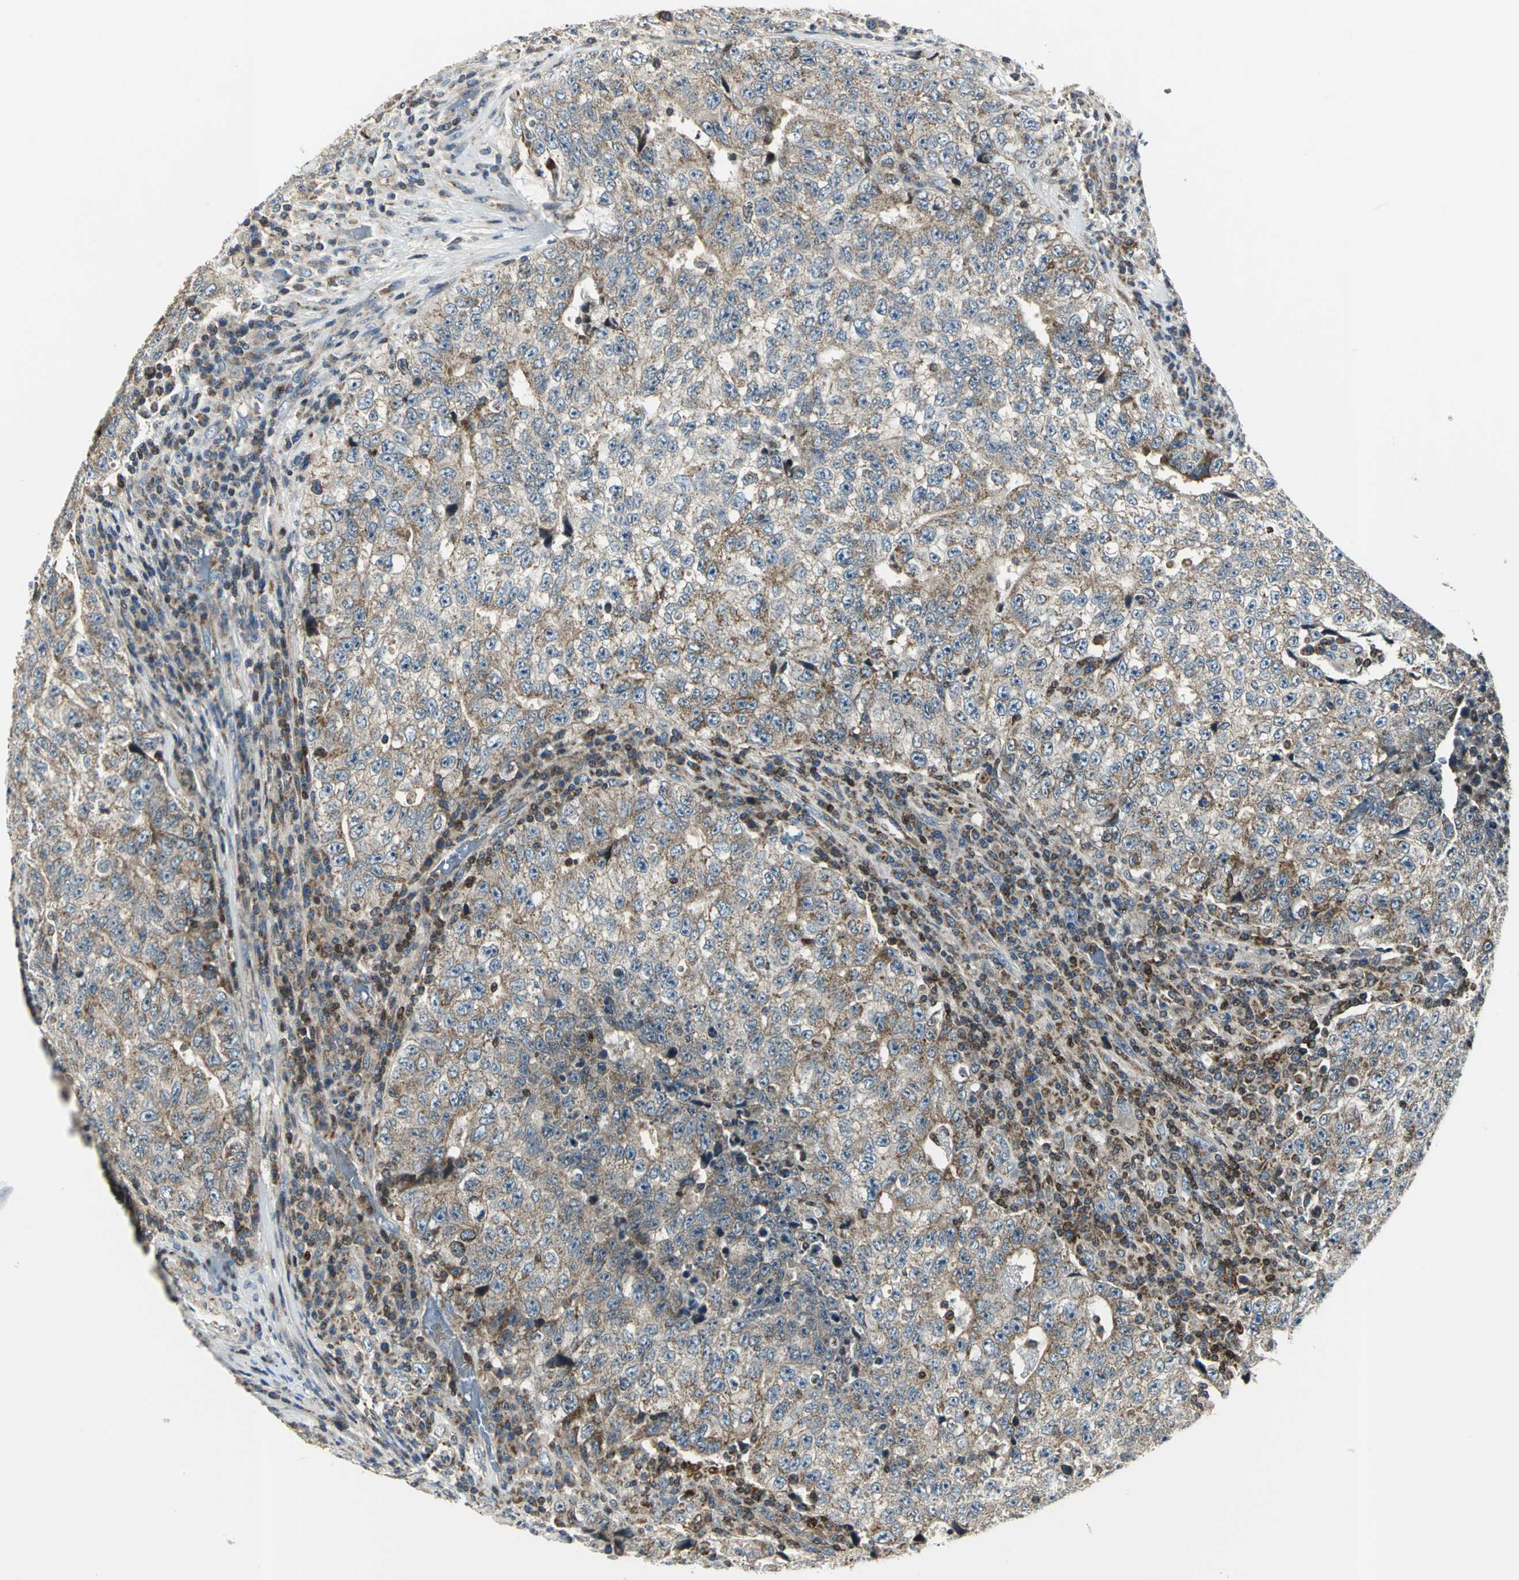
{"staining": {"intensity": "weak", "quantity": "25%-75%", "location": "cytoplasmic/membranous"}, "tissue": "testis cancer", "cell_type": "Tumor cells", "image_type": "cancer", "snomed": [{"axis": "morphology", "description": "Necrosis, NOS"}, {"axis": "morphology", "description": "Carcinoma, Embryonal, NOS"}, {"axis": "topography", "description": "Testis"}], "caption": "Protein expression analysis of testis embryonal carcinoma demonstrates weak cytoplasmic/membranous staining in about 25%-75% of tumor cells. Immunohistochemistry stains the protein in brown and the nuclei are stained blue.", "gene": "USP40", "patient": {"sex": "male", "age": 19}}